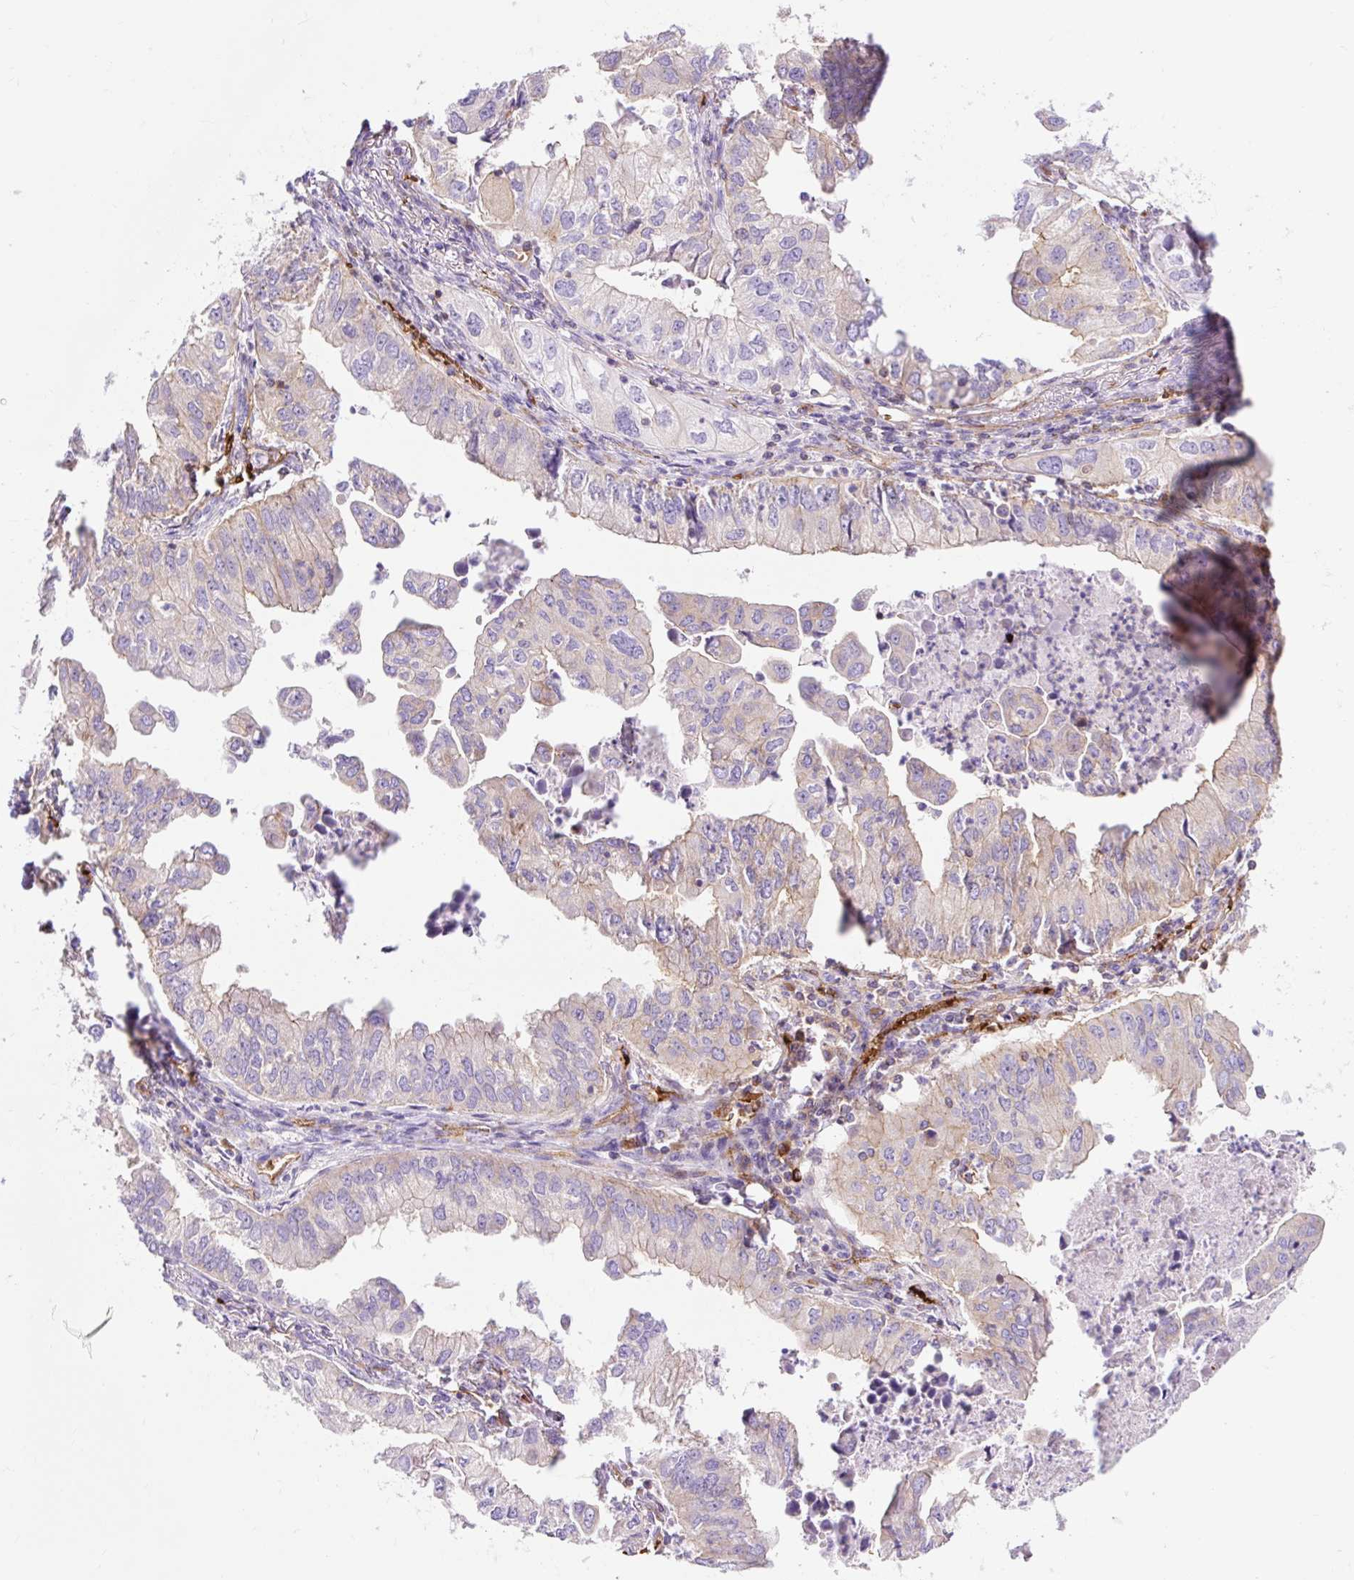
{"staining": {"intensity": "negative", "quantity": "none", "location": "none"}, "tissue": "lung cancer", "cell_type": "Tumor cells", "image_type": "cancer", "snomed": [{"axis": "morphology", "description": "Adenocarcinoma, NOS"}, {"axis": "topography", "description": "Lung"}], "caption": "This is a micrograph of immunohistochemistry staining of adenocarcinoma (lung), which shows no staining in tumor cells.", "gene": "HIP1R", "patient": {"sex": "male", "age": 48}}